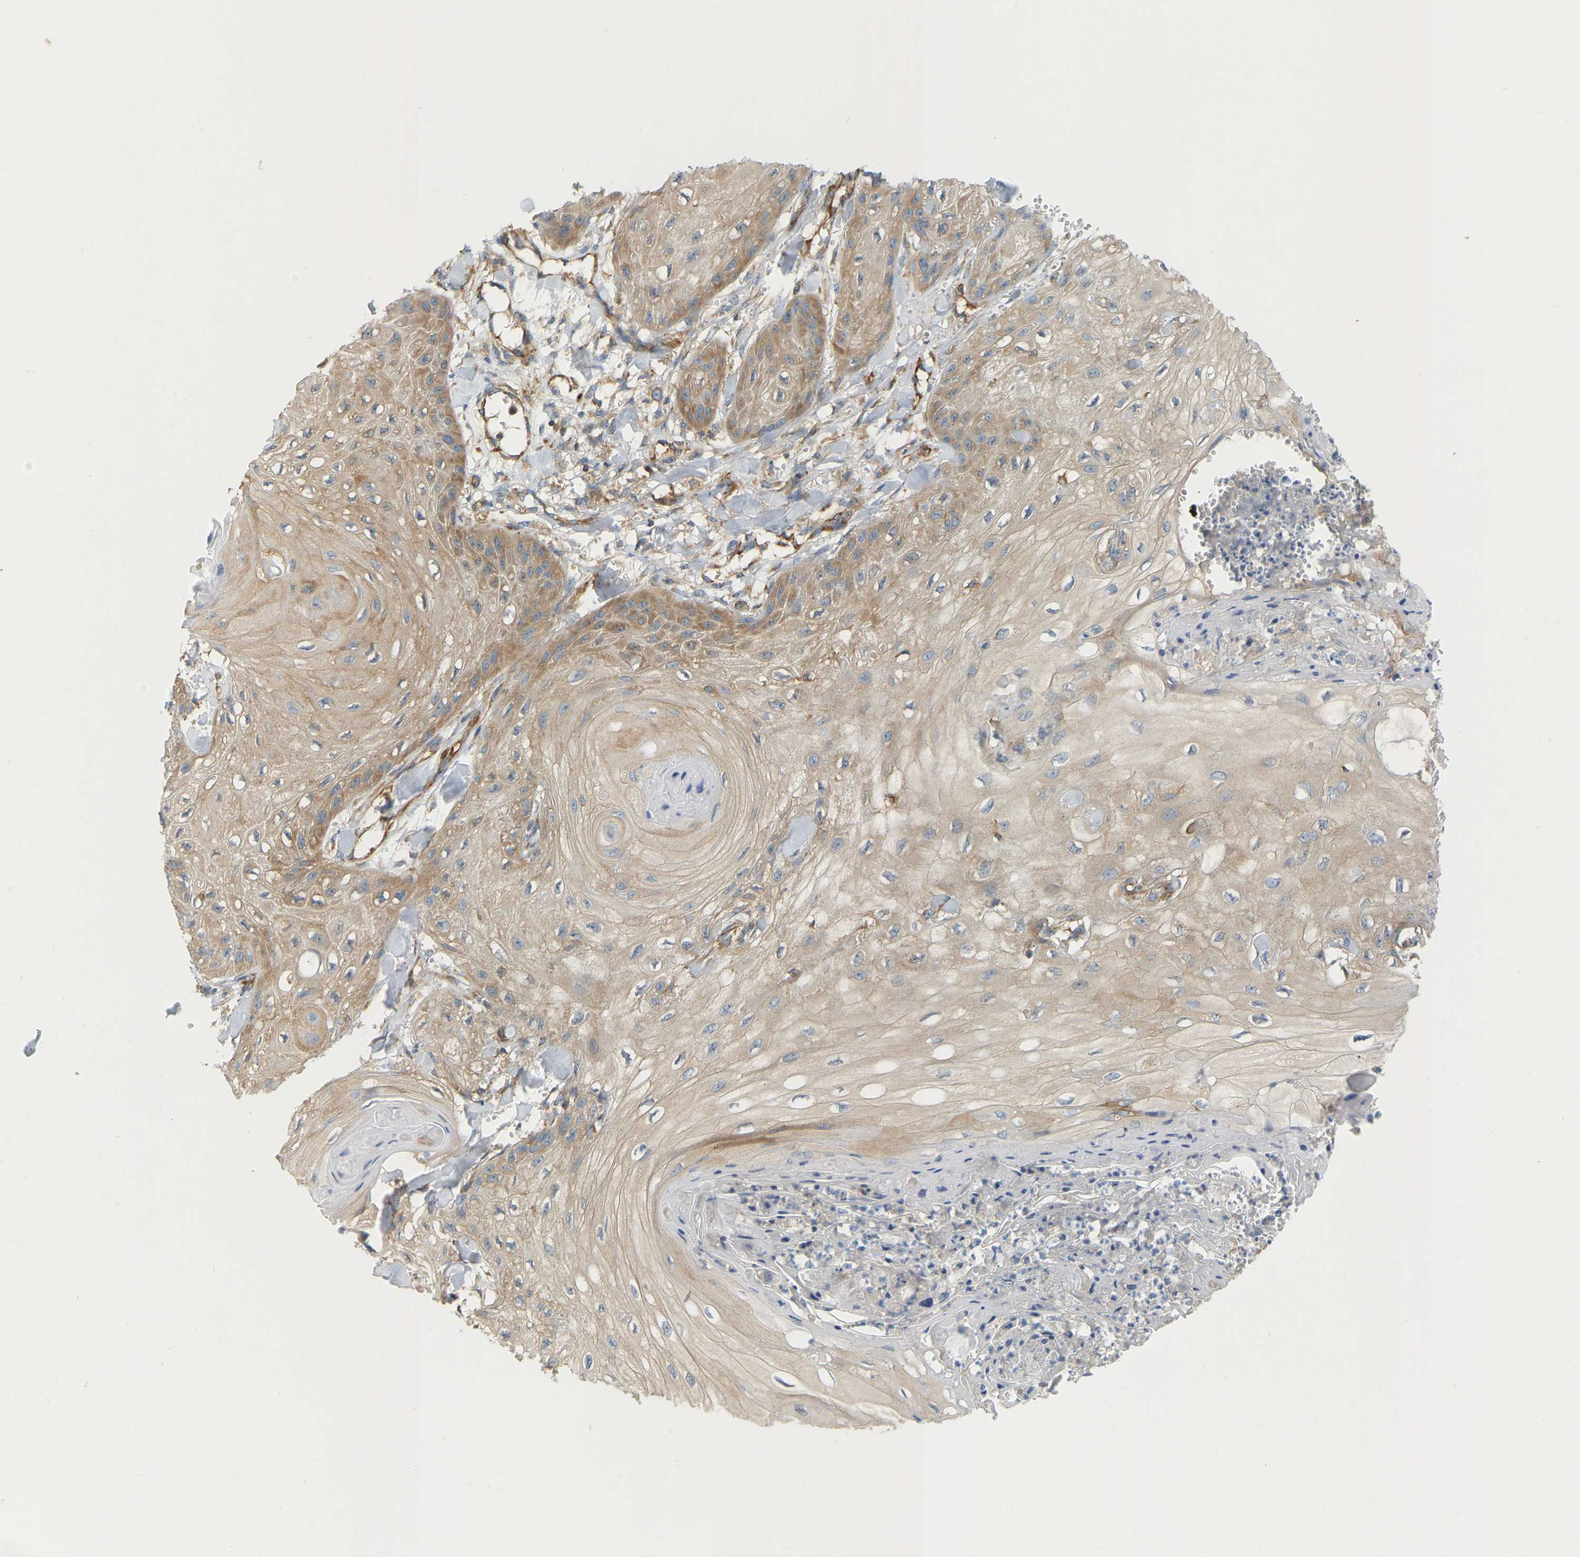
{"staining": {"intensity": "moderate", "quantity": "25%-75%", "location": "cytoplasmic/membranous"}, "tissue": "skin cancer", "cell_type": "Tumor cells", "image_type": "cancer", "snomed": [{"axis": "morphology", "description": "Squamous cell carcinoma, NOS"}, {"axis": "topography", "description": "Skin"}], "caption": "Skin cancer tissue shows moderate cytoplasmic/membranous positivity in approximately 25%-75% of tumor cells, visualized by immunohistochemistry.", "gene": "AKAP13", "patient": {"sex": "male", "age": 74}}